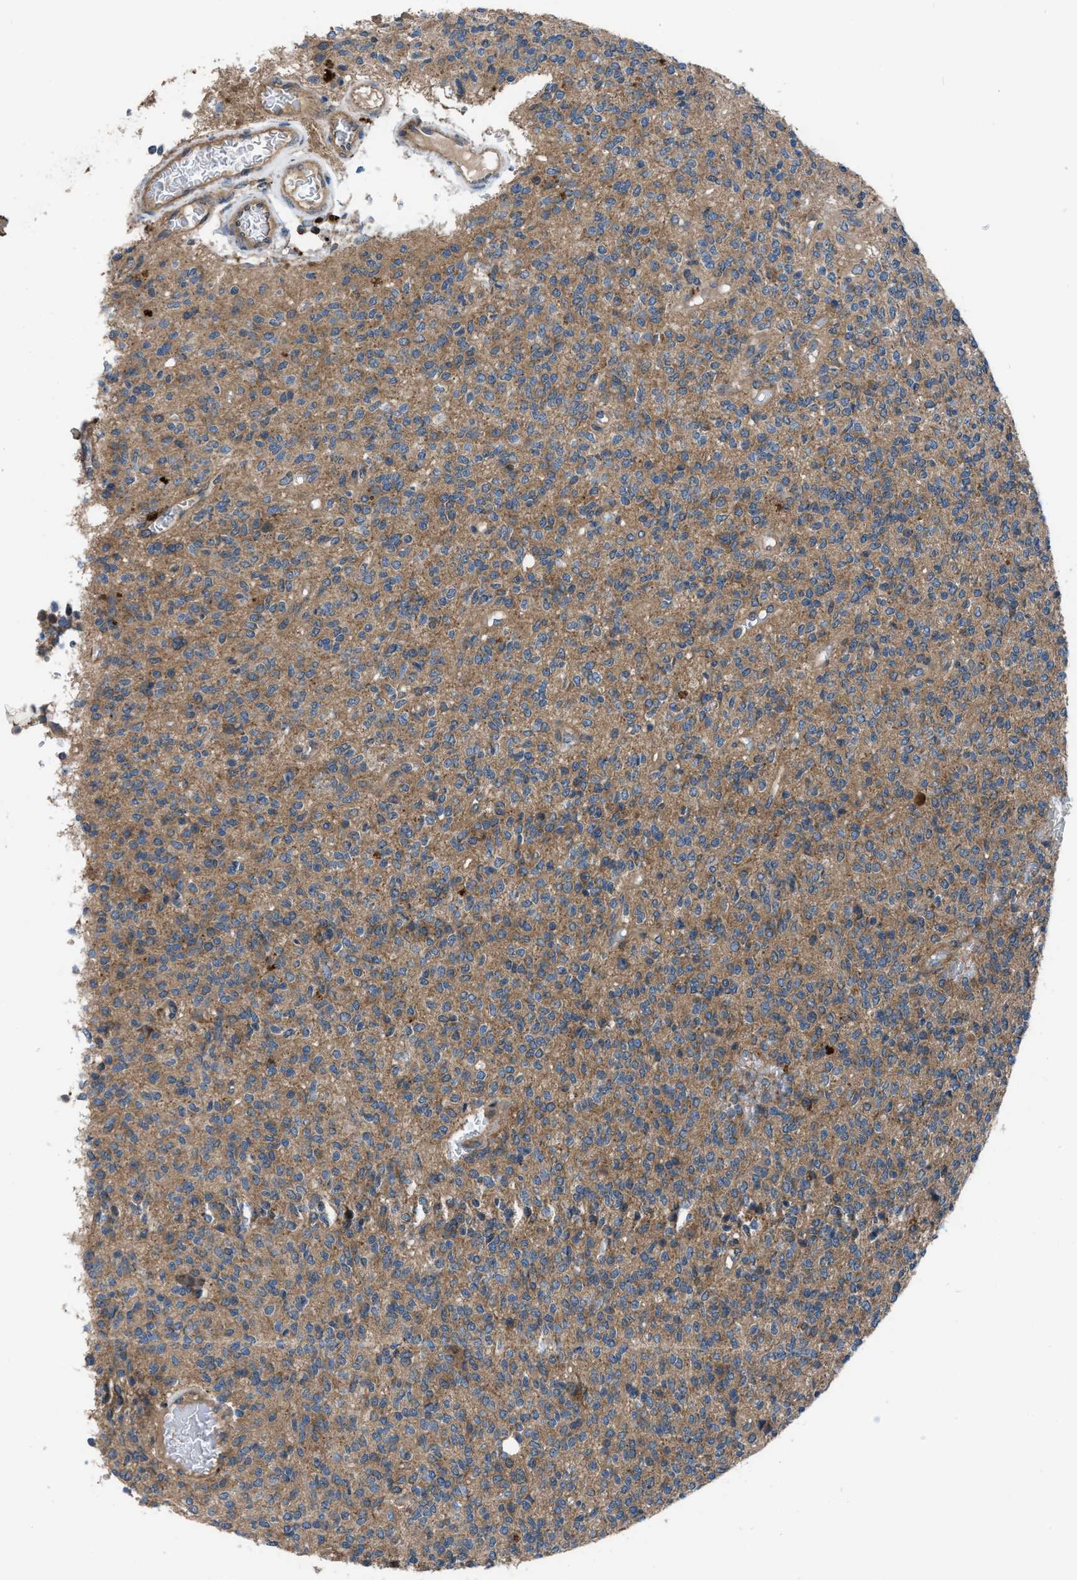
{"staining": {"intensity": "moderate", "quantity": ">75%", "location": "cytoplasmic/membranous"}, "tissue": "glioma", "cell_type": "Tumor cells", "image_type": "cancer", "snomed": [{"axis": "morphology", "description": "Glioma, malignant, High grade"}, {"axis": "topography", "description": "Brain"}], "caption": "A photomicrograph of glioma stained for a protein exhibits moderate cytoplasmic/membranous brown staining in tumor cells. (IHC, brightfield microscopy, high magnification).", "gene": "USP25", "patient": {"sex": "male", "age": 34}}